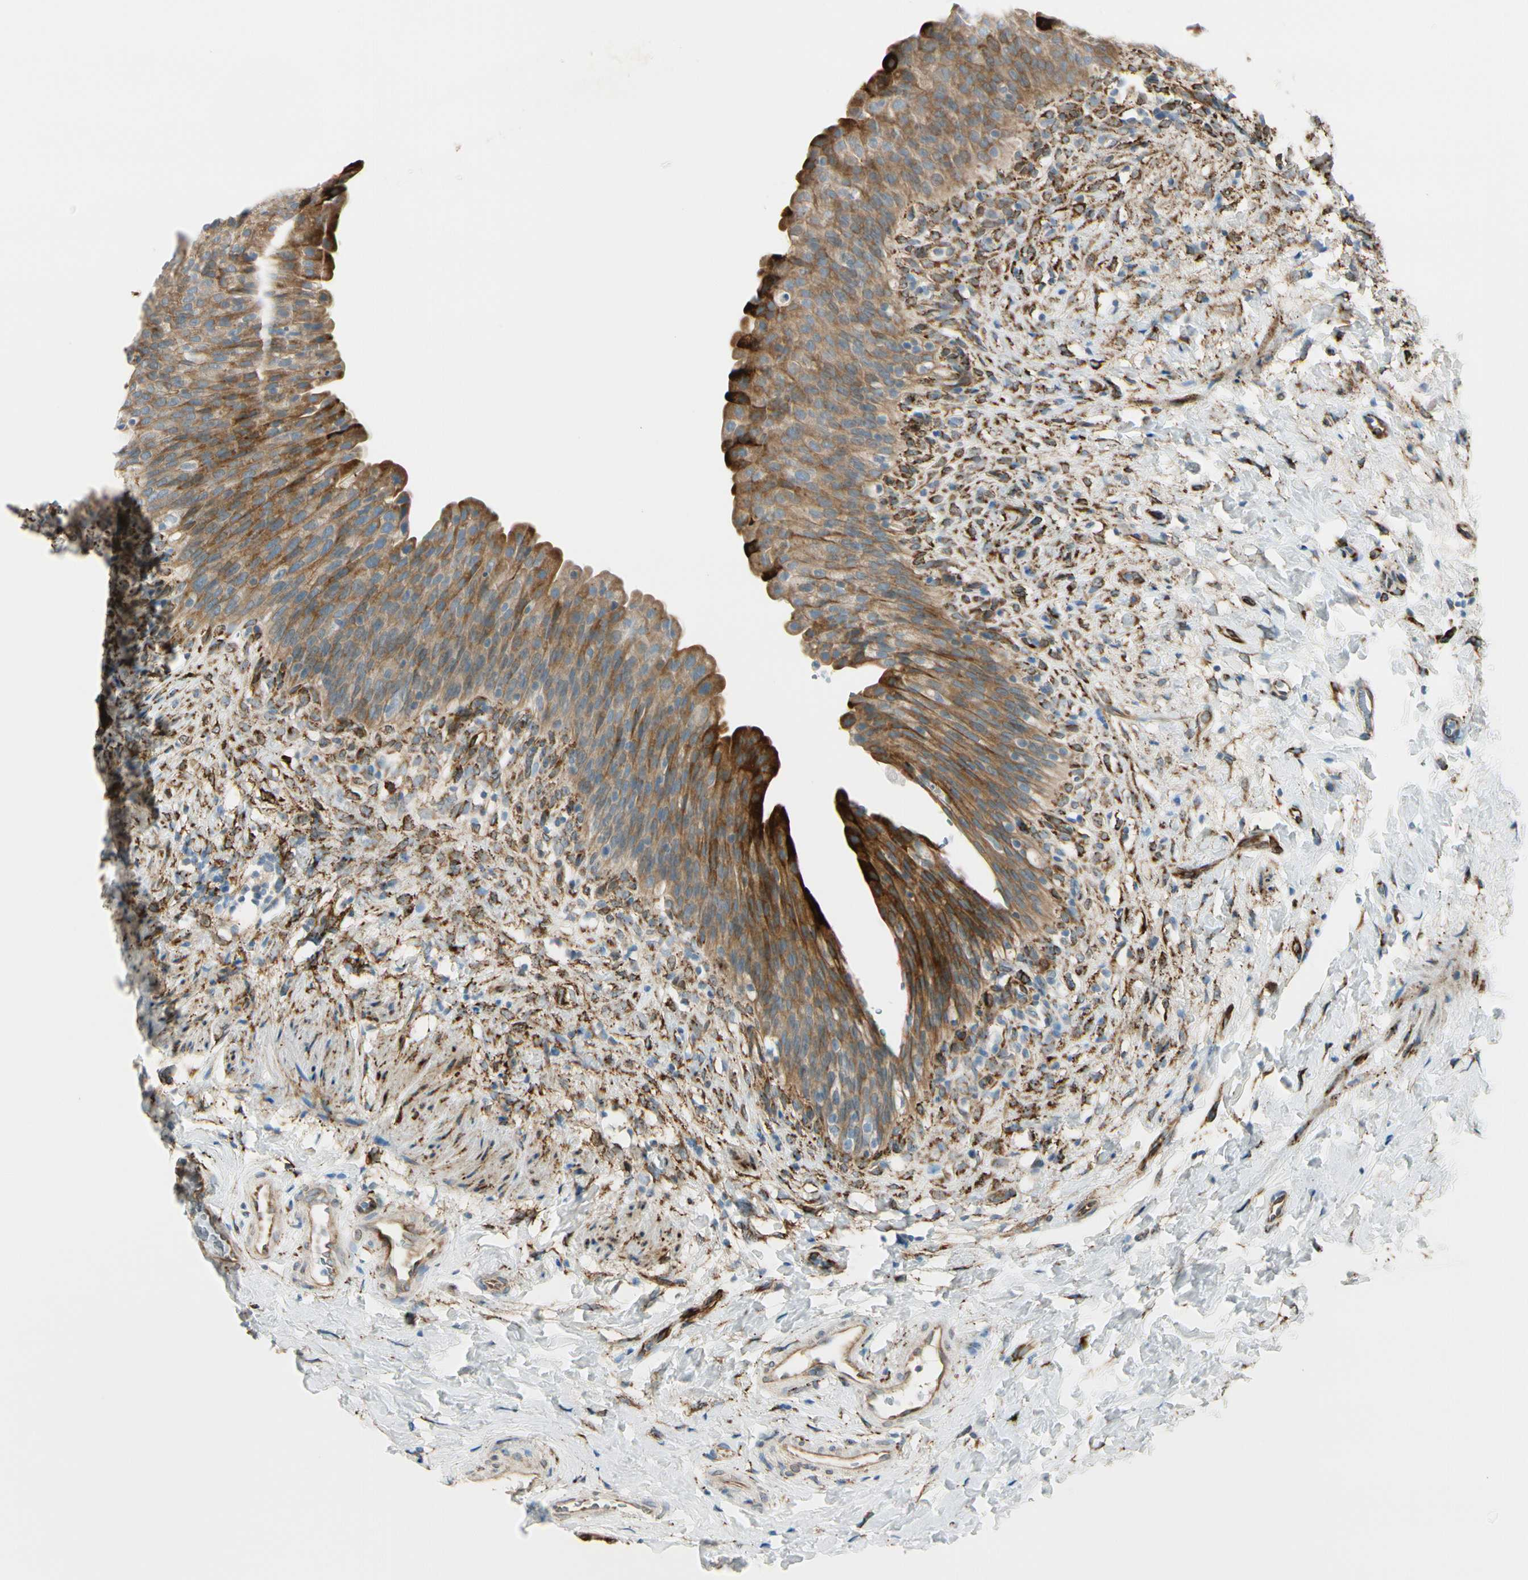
{"staining": {"intensity": "strong", "quantity": ">75%", "location": "cytoplasmic/membranous"}, "tissue": "urinary bladder", "cell_type": "Urothelial cells", "image_type": "normal", "snomed": [{"axis": "morphology", "description": "Normal tissue, NOS"}, {"axis": "topography", "description": "Urinary bladder"}], "caption": "IHC of unremarkable human urinary bladder exhibits high levels of strong cytoplasmic/membranous expression in about >75% of urothelial cells.", "gene": "FKBP7", "patient": {"sex": "female", "age": 79}}